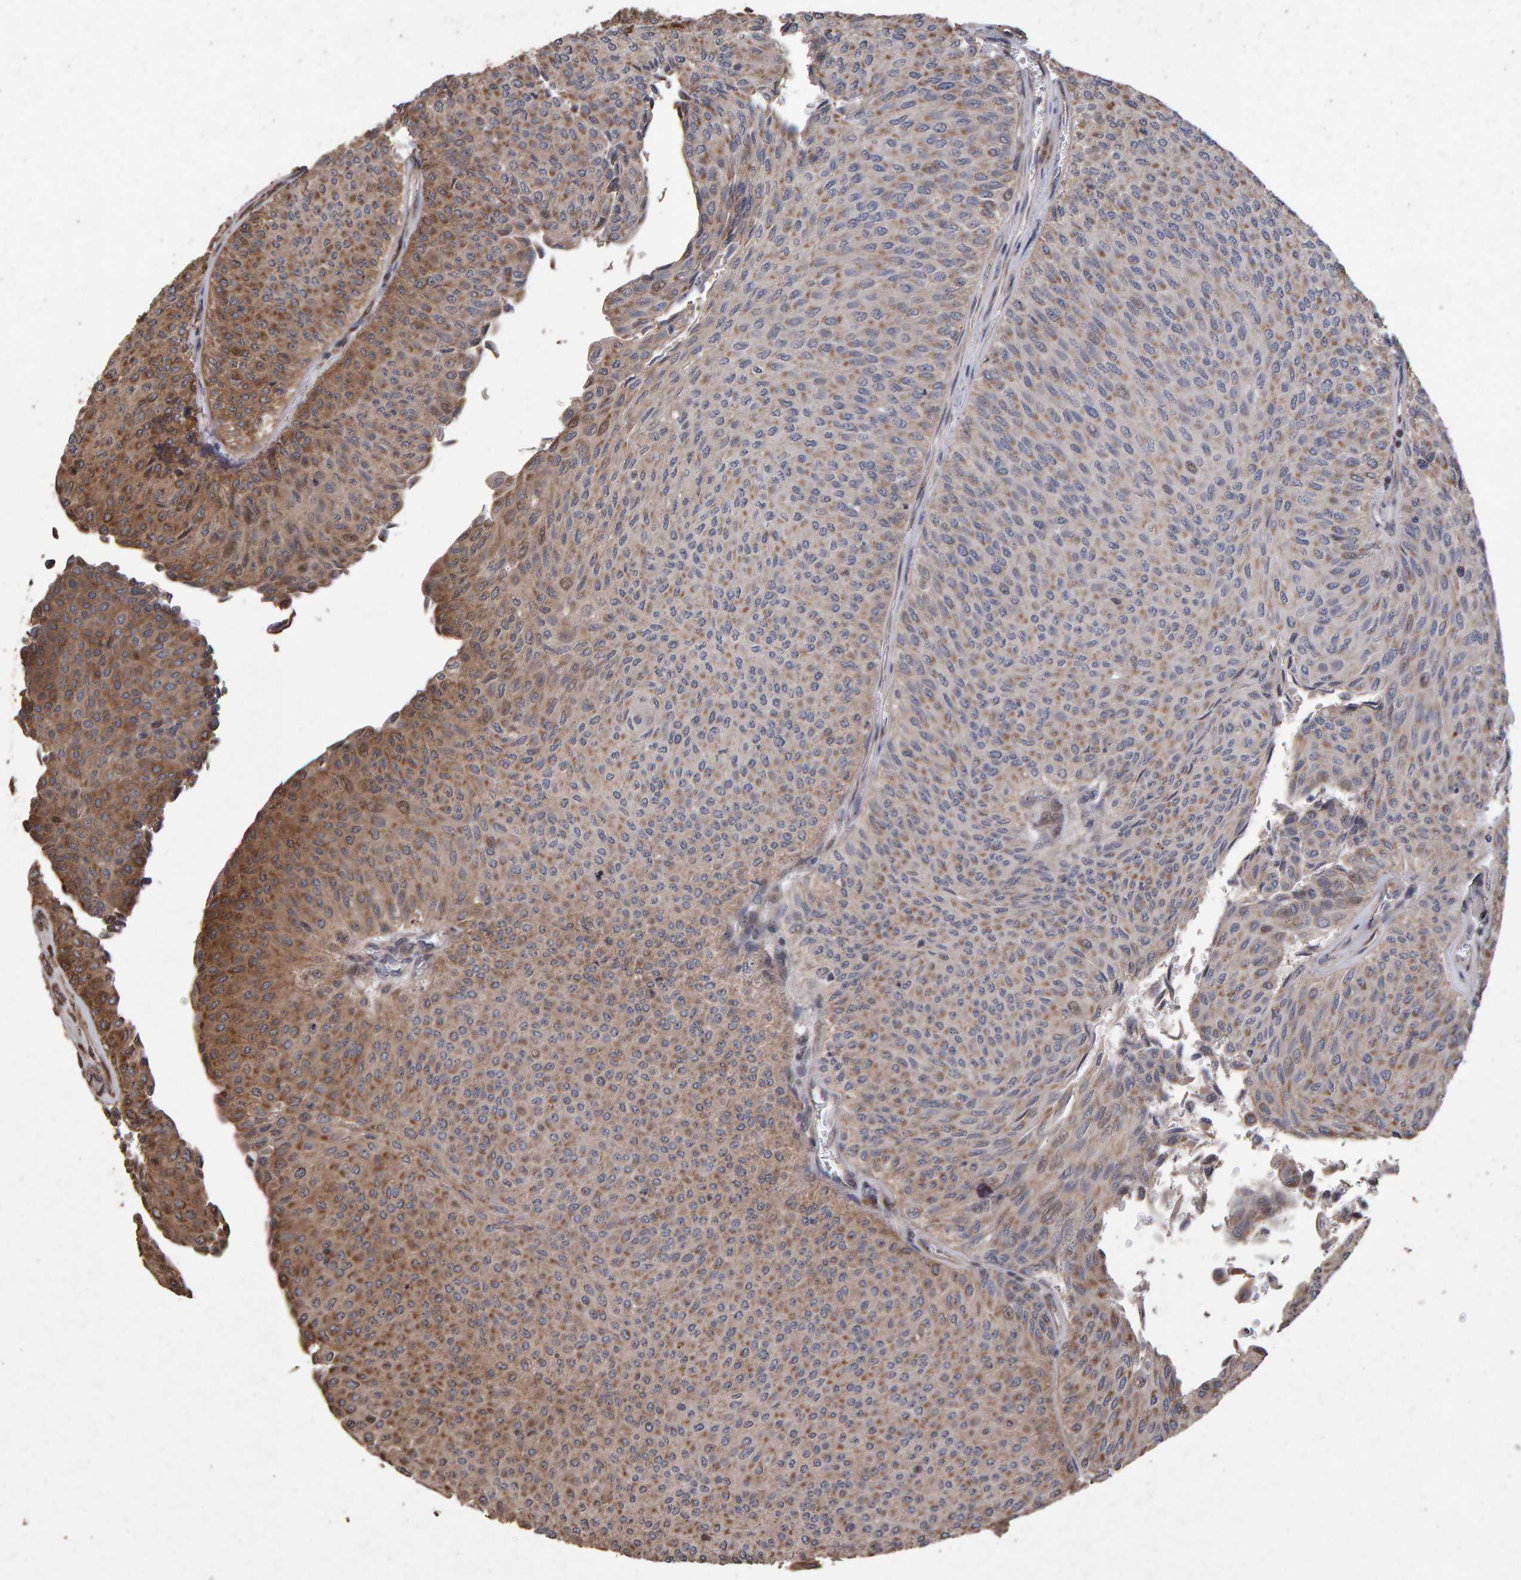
{"staining": {"intensity": "moderate", "quantity": "25%-75%", "location": "cytoplasmic/membranous"}, "tissue": "urothelial cancer", "cell_type": "Tumor cells", "image_type": "cancer", "snomed": [{"axis": "morphology", "description": "Urothelial carcinoma, Low grade"}, {"axis": "topography", "description": "Urinary bladder"}], "caption": "Protein staining of low-grade urothelial carcinoma tissue demonstrates moderate cytoplasmic/membranous staining in about 25%-75% of tumor cells.", "gene": "OSBP2", "patient": {"sex": "male", "age": 78}}